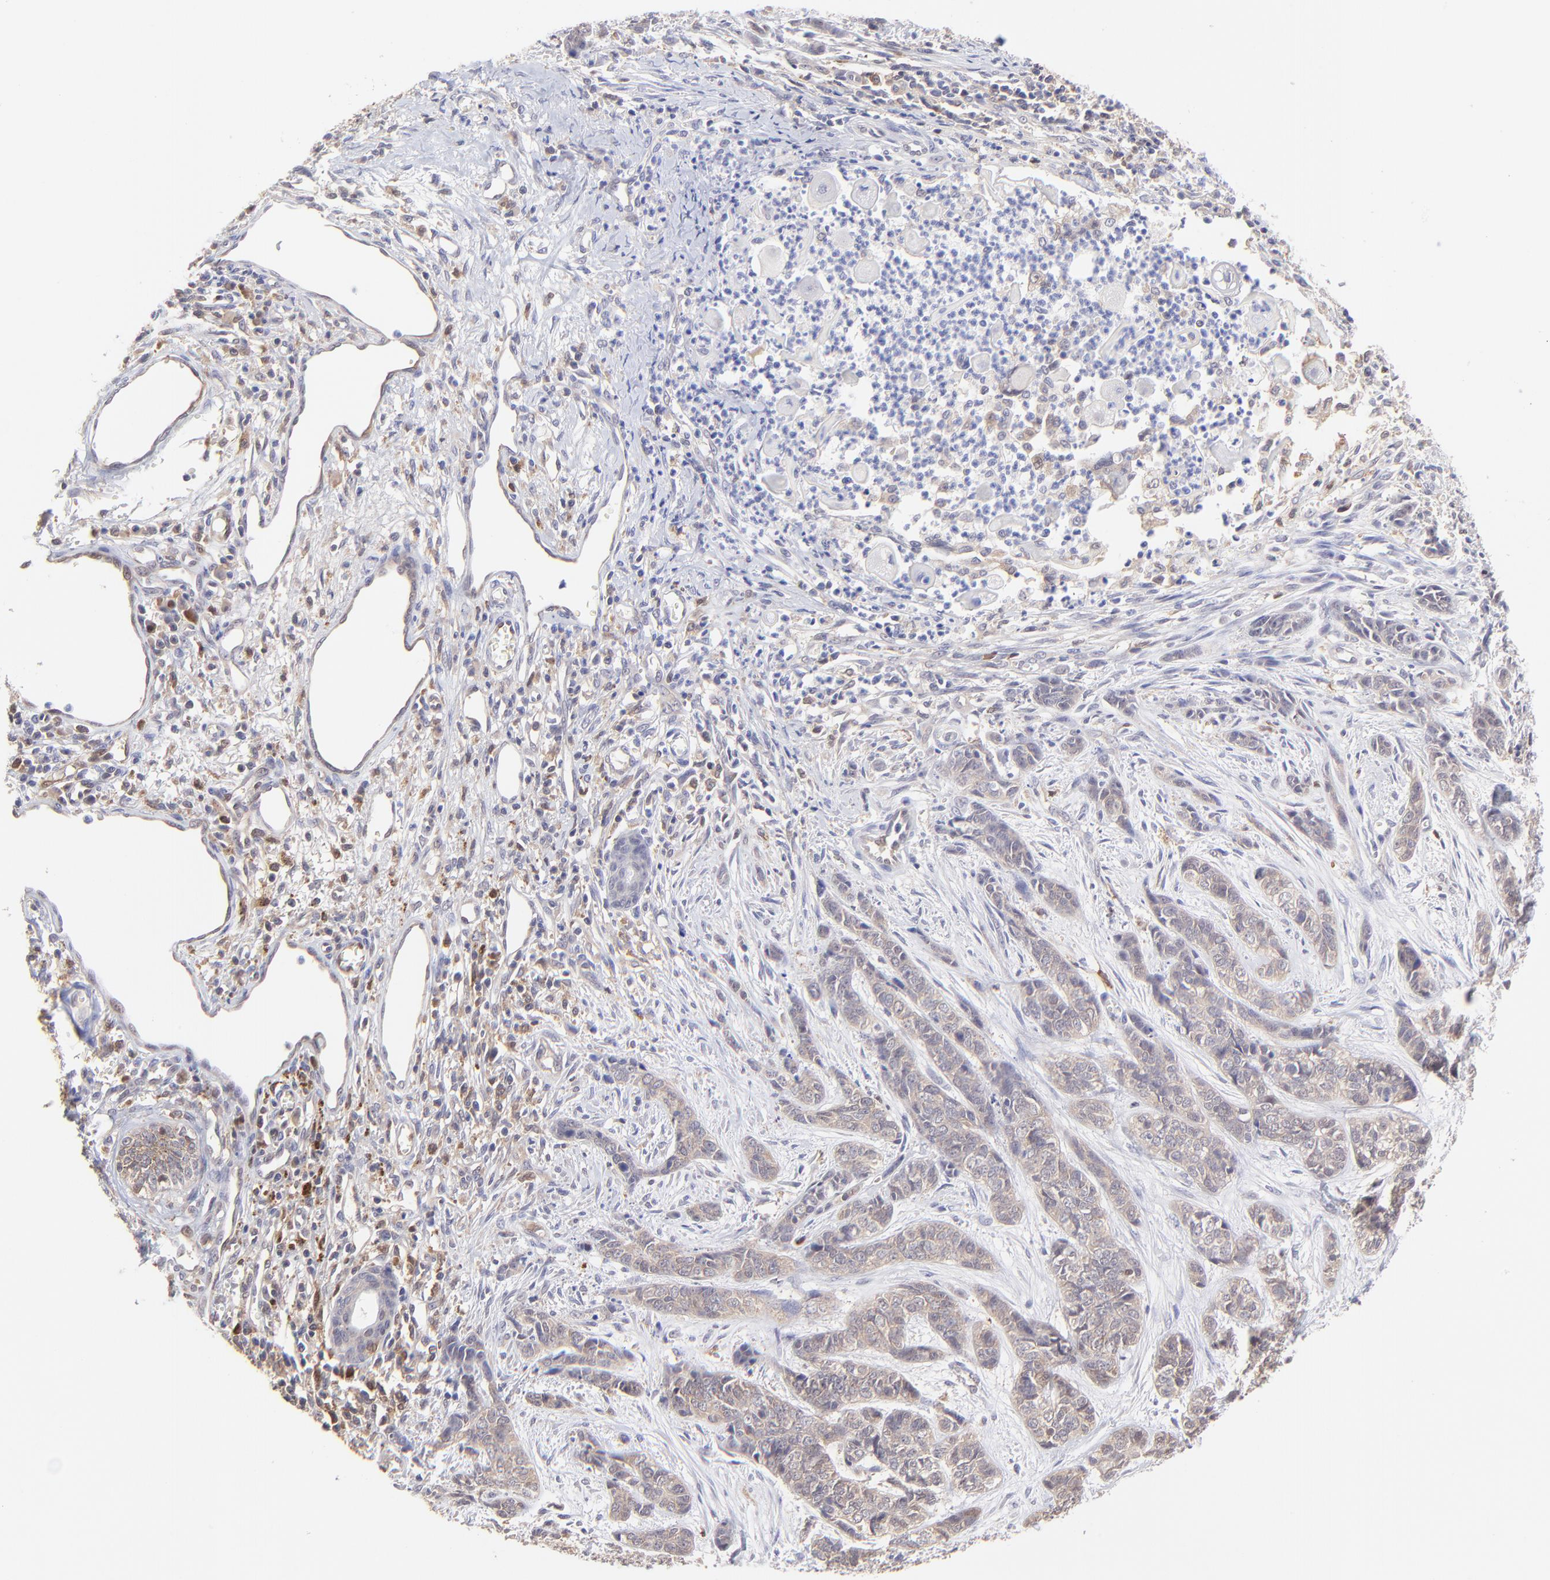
{"staining": {"intensity": "weak", "quantity": ">75%", "location": "cytoplasmic/membranous"}, "tissue": "skin cancer", "cell_type": "Tumor cells", "image_type": "cancer", "snomed": [{"axis": "morphology", "description": "Basal cell carcinoma"}, {"axis": "topography", "description": "Skin"}], "caption": "Skin cancer (basal cell carcinoma) was stained to show a protein in brown. There is low levels of weak cytoplasmic/membranous expression in about >75% of tumor cells. (Stains: DAB (3,3'-diaminobenzidine) in brown, nuclei in blue, Microscopy: brightfield microscopy at high magnification).", "gene": "HYAL1", "patient": {"sex": "female", "age": 64}}